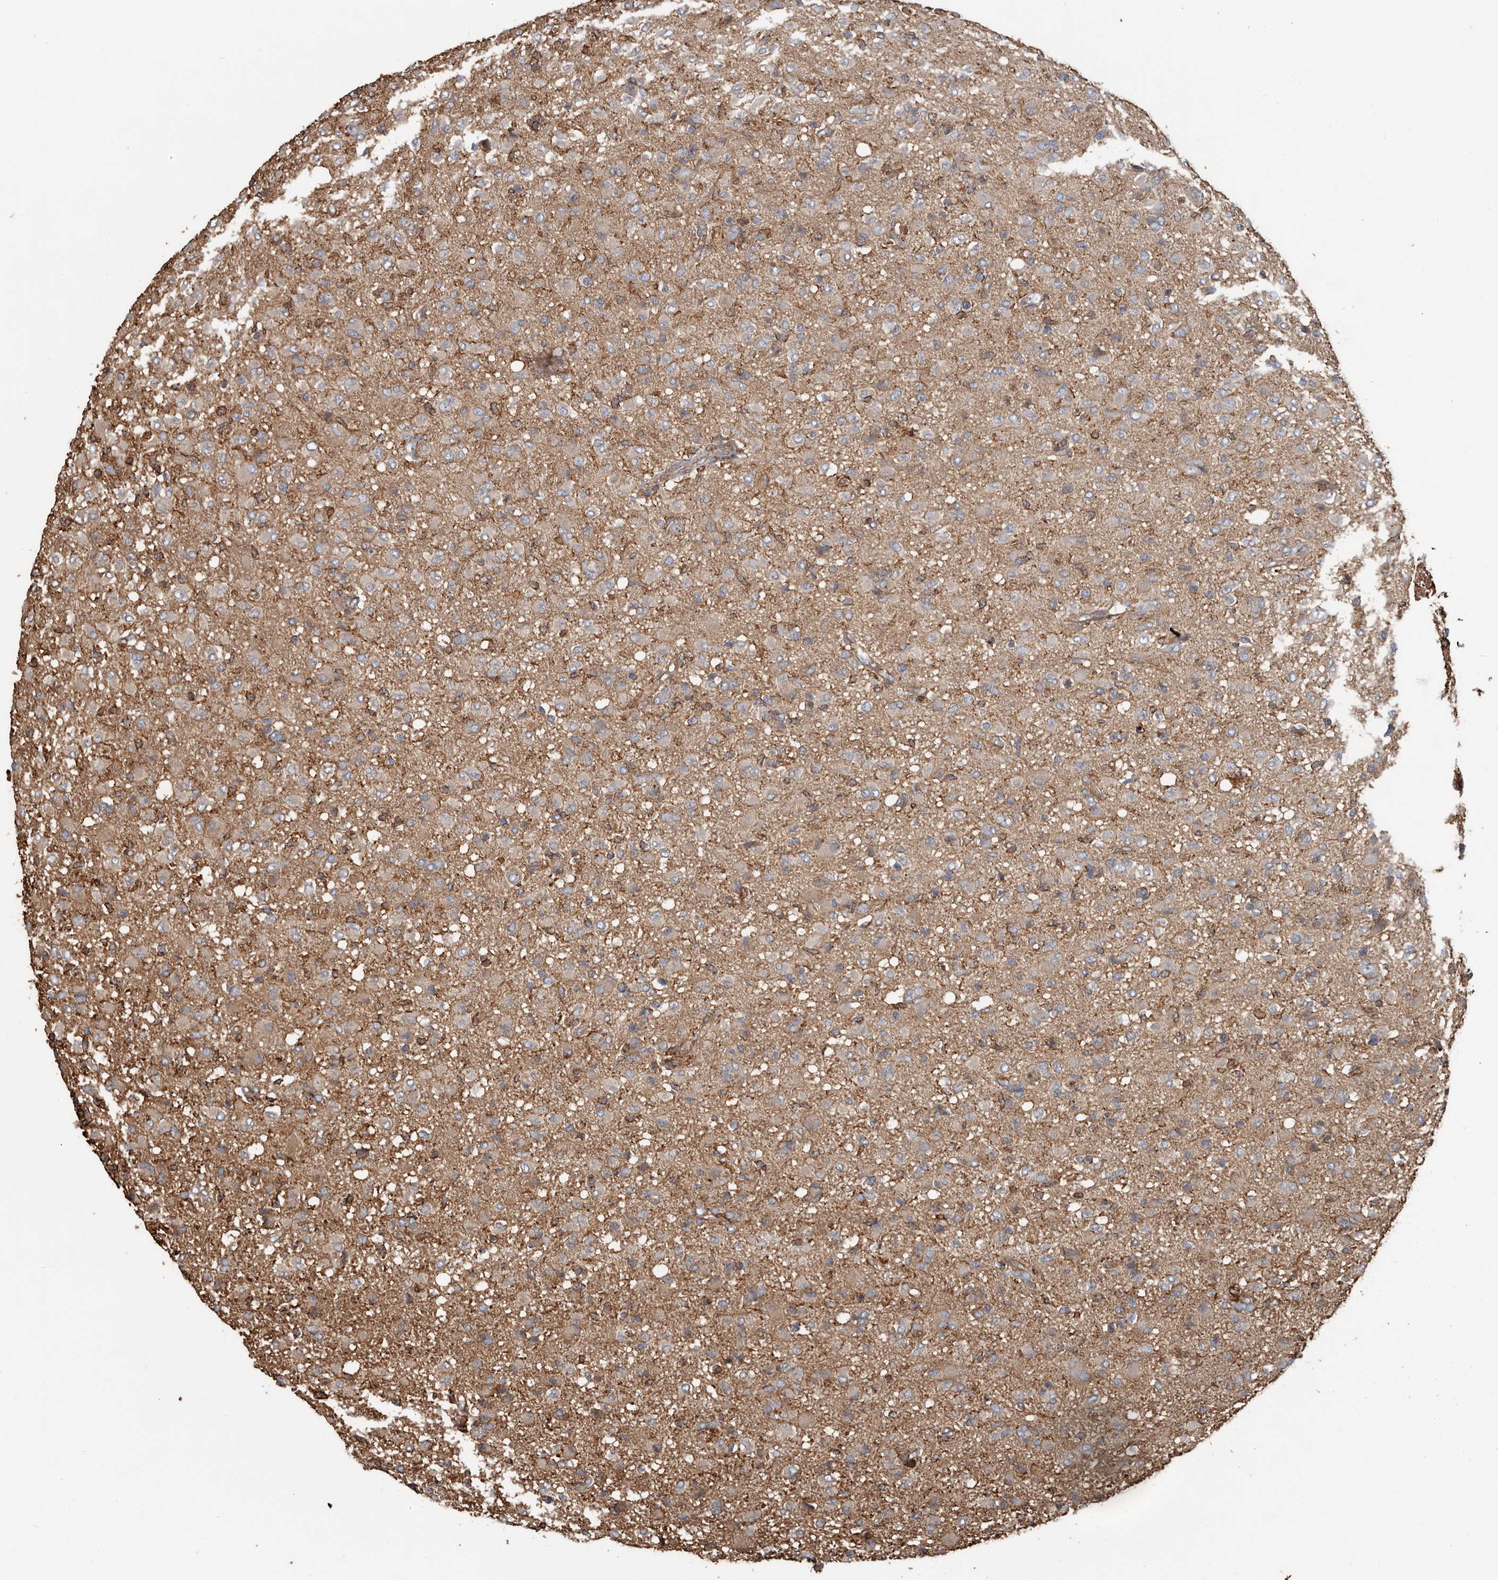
{"staining": {"intensity": "weak", "quantity": "25%-75%", "location": "cytoplasmic/membranous"}, "tissue": "glioma", "cell_type": "Tumor cells", "image_type": "cancer", "snomed": [{"axis": "morphology", "description": "Glioma, malignant, High grade"}, {"axis": "topography", "description": "Brain"}], "caption": "A high-resolution image shows IHC staining of glioma, which reveals weak cytoplasmic/membranous staining in about 25%-75% of tumor cells. Using DAB (brown) and hematoxylin (blue) stains, captured at high magnification using brightfield microscopy.", "gene": "DENND6B", "patient": {"sex": "female", "age": 57}}